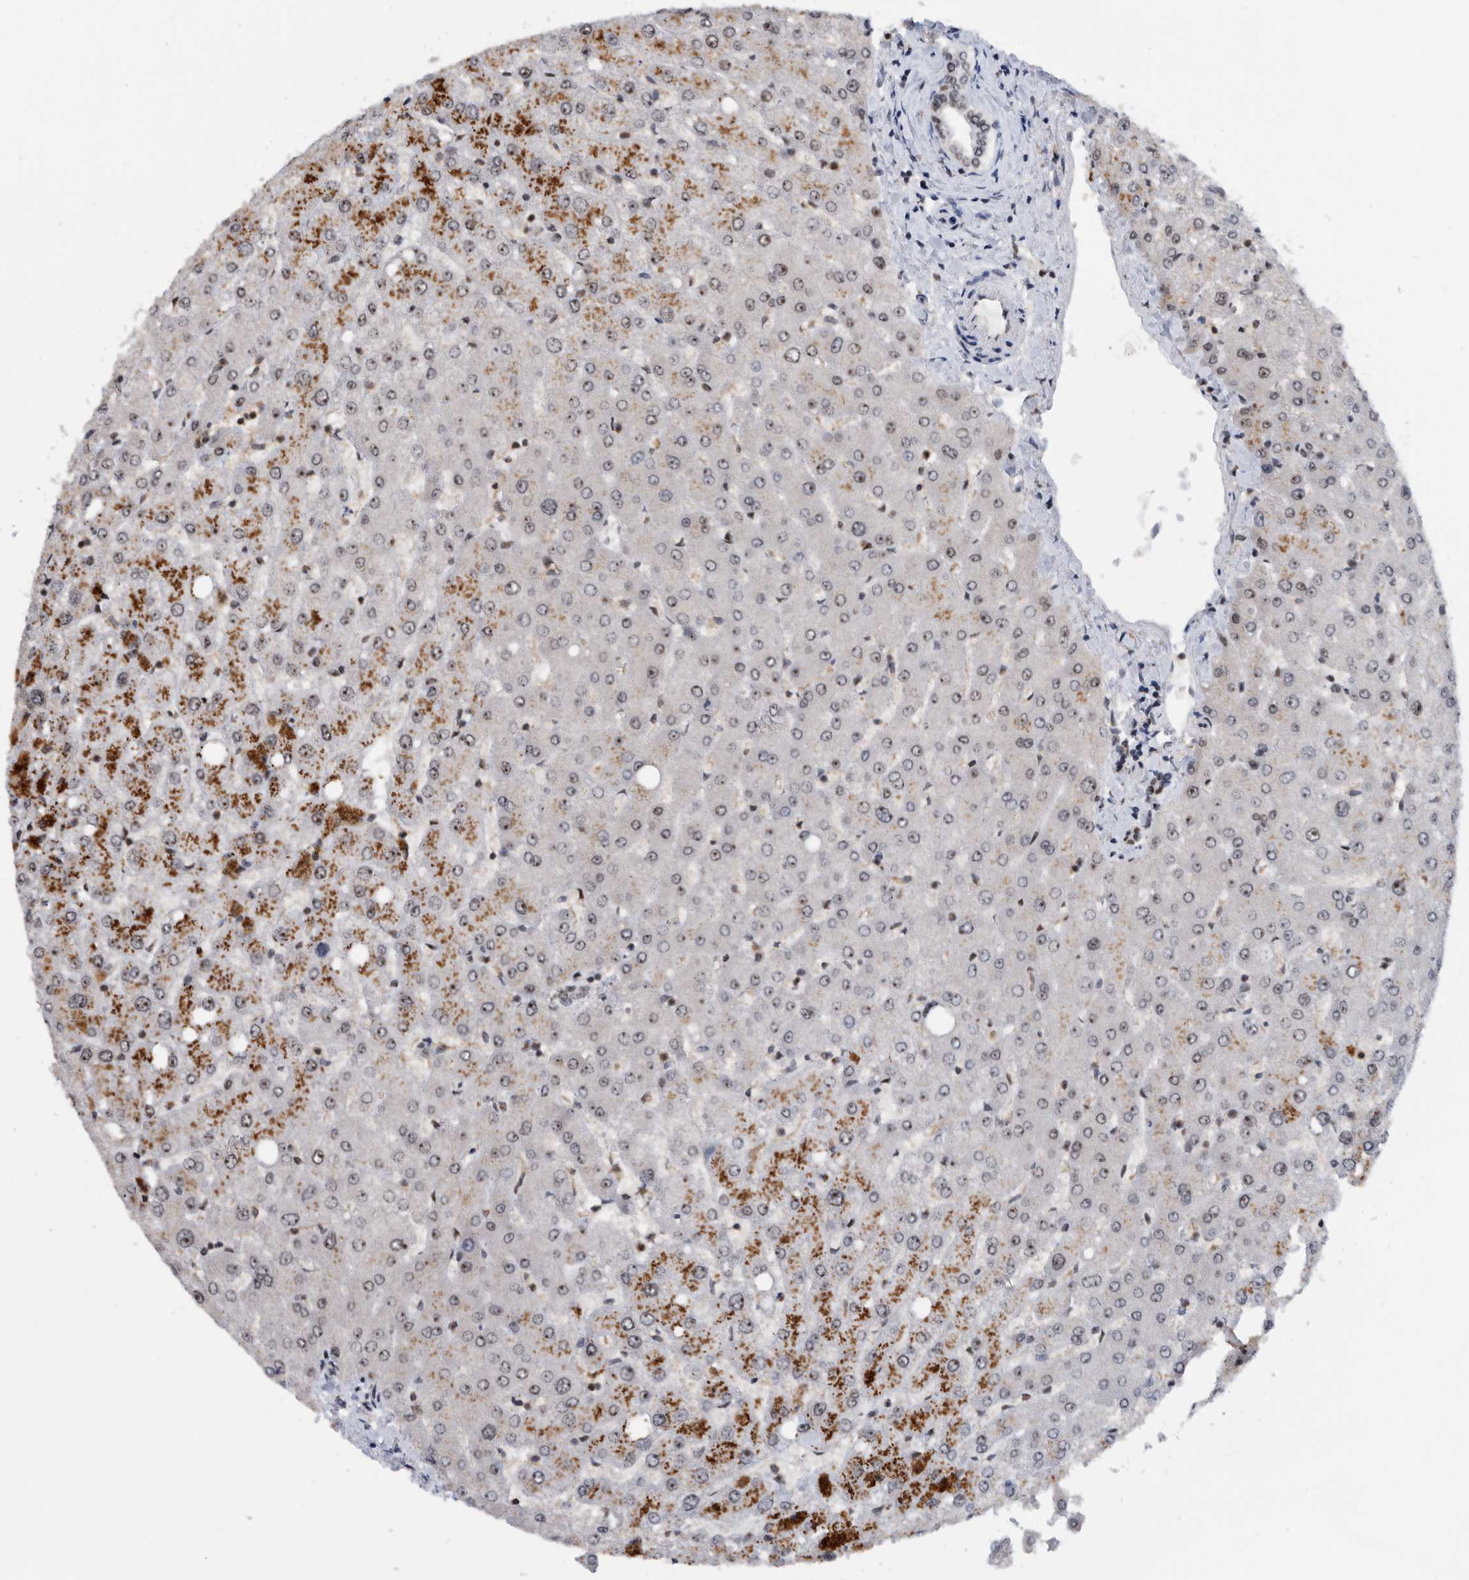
{"staining": {"intensity": "negative", "quantity": "none", "location": "none"}, "tissue": "liver", "cell_type": "Cholangiocytes", "image_type": "normal", "snomed": [{"axis": "morphology", "description": "Normal tissue, NOS"}, {"axis": "topography", "description": "Liver"}], "caption": "Photomicrograph shows no significant protein expression in cholangiocytes of benign liver.", "gene": "ZNF260", "patient": {"sex": "female", "age": 54}}